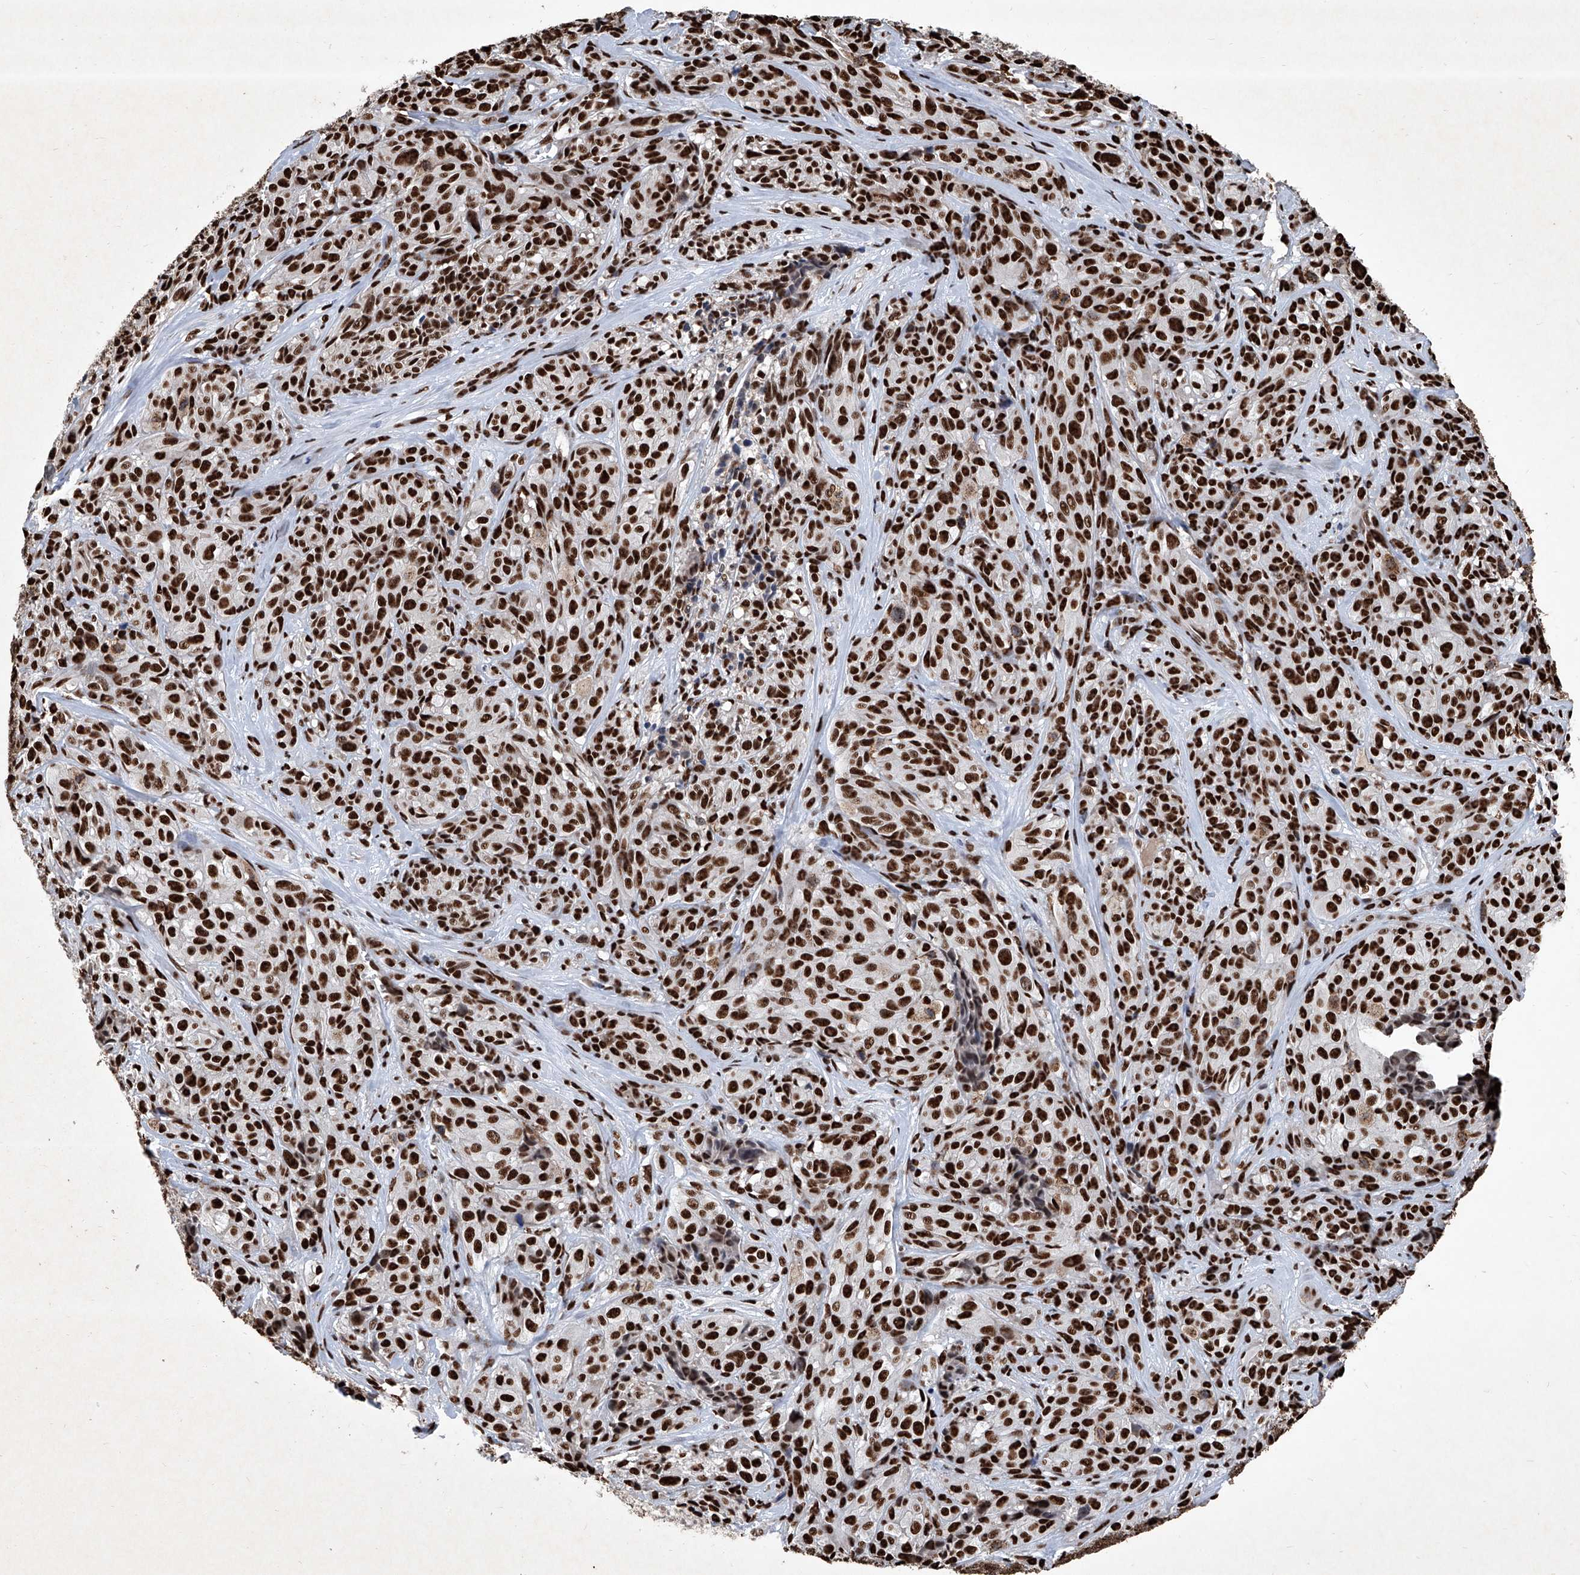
{"staining": {"intensity": "strong", "quantity": ">75%", "location": "nuclear"}, "tissue": "melanoma", "cell_type": "Tumor cells", "image_type": "cancer", "snomed": [{"axis": "morphology", "description": "Malignant melanoma, NOS"}, {"axis": "topography", "description": "Skin"}], "caption": "Immunohistochemistry (IHC) photomicrograph of human melanoma stained for a protein (brown), which displays high levels of strong nuclear positivity in approximately >75% of tumor cells.", "gene": "DDX39B", "patient": {"sex": "male", "age": 73}}